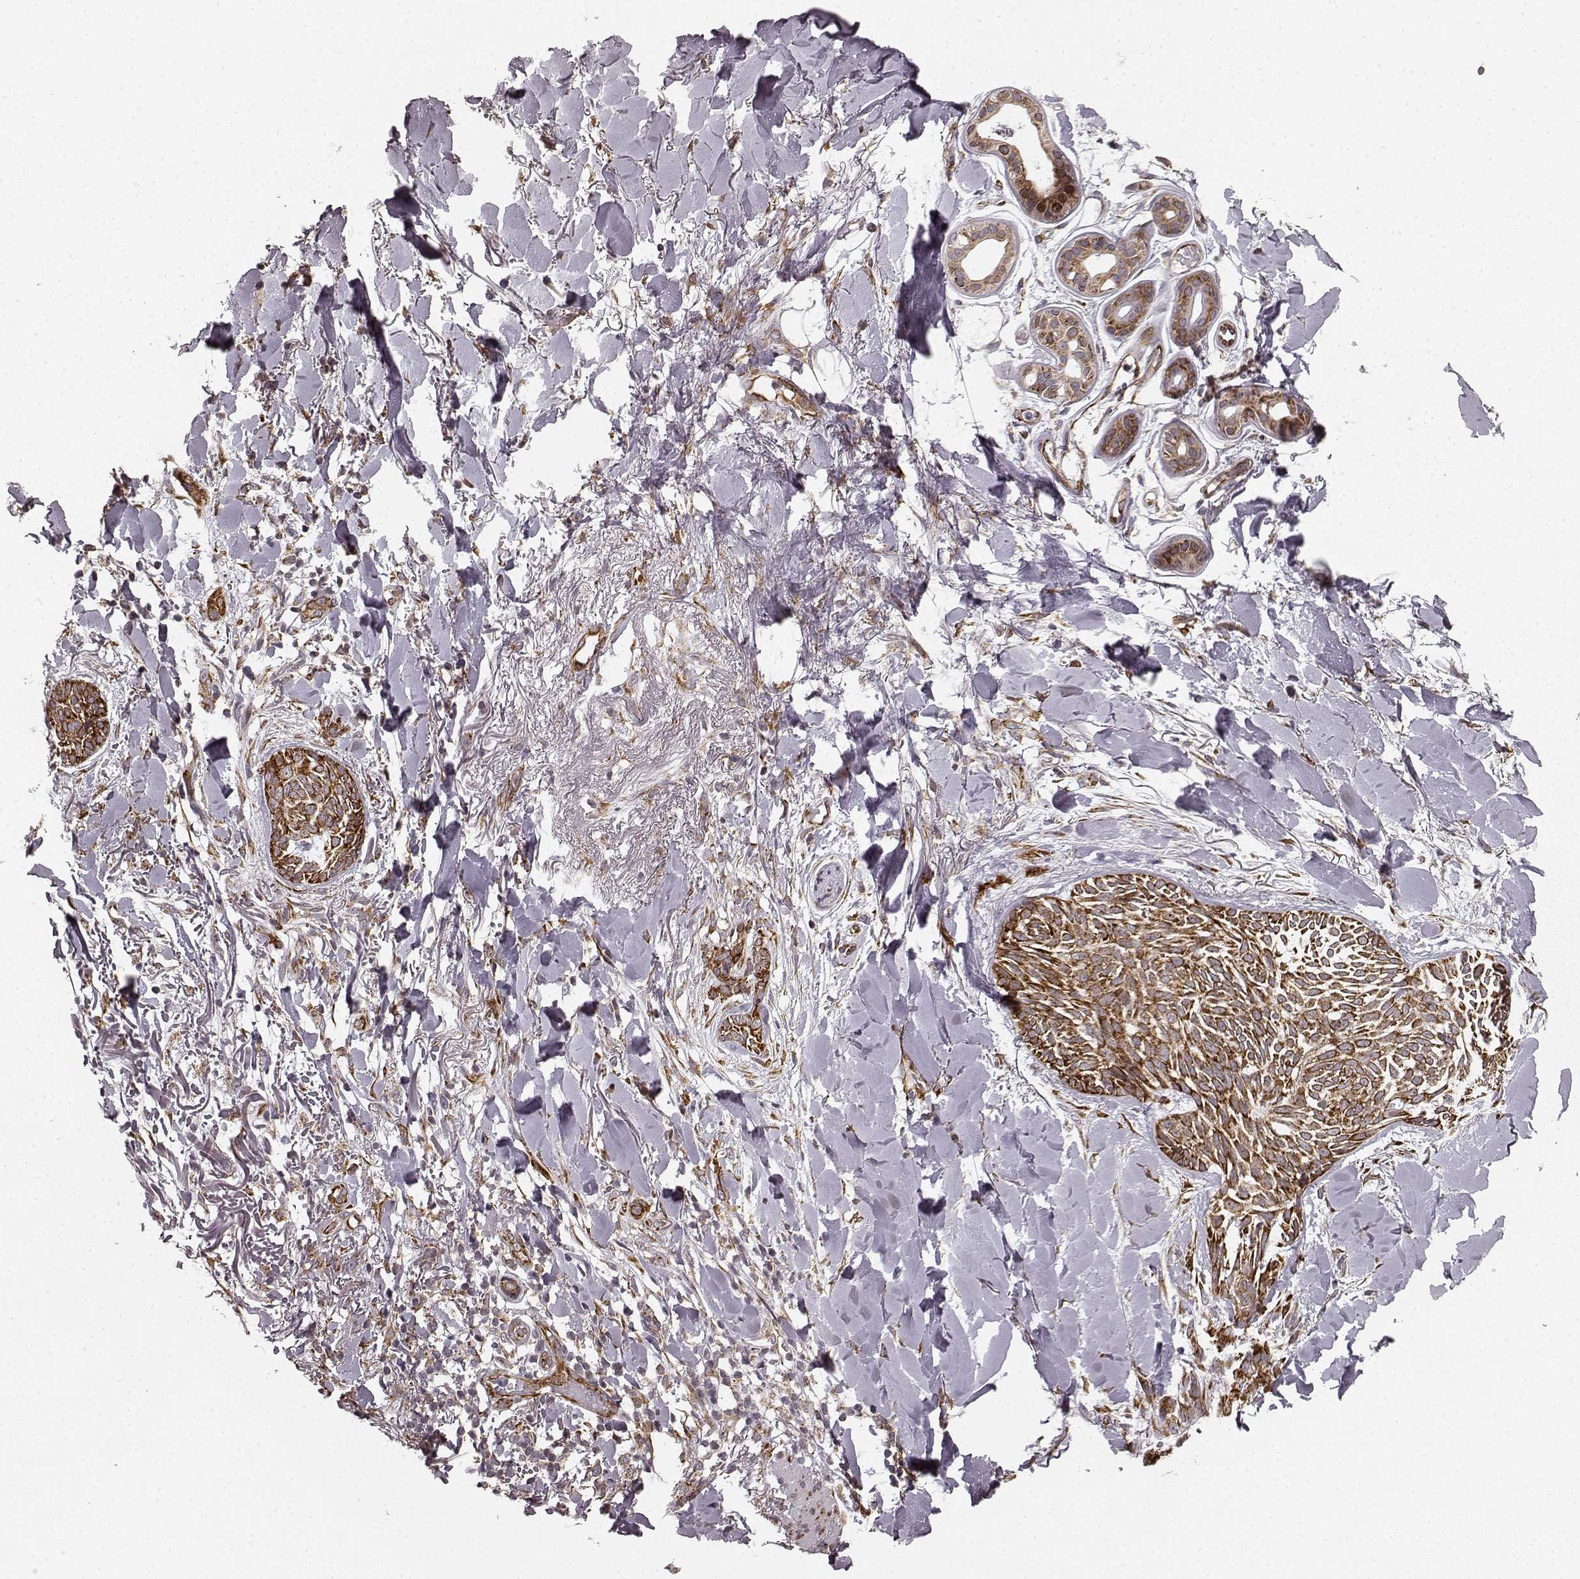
{"staining": {"intensity": "strong", "quantity": ">75%", "location": "cytoplasmic/membranous"}, "tissue": "skin cancer", "cell_type": "Tumor cells", "image_type": "cancer", "snomed": [{"axis": "morphology", "description": "Normal tissue, NOS"}, {"axis": "morphology", "description": "Basal cell carcinoma"}, {"axis": "topography", "description": "Skin"}], "caption": "Immunohistochemistry of human skin basal cell carcinoma reveals high levels of strong cytoplasmic/membranous expression in approximately >75% of tumor cells.", "gene": "TMEM14A", "patient": {"sex": "male", "age": 84}}